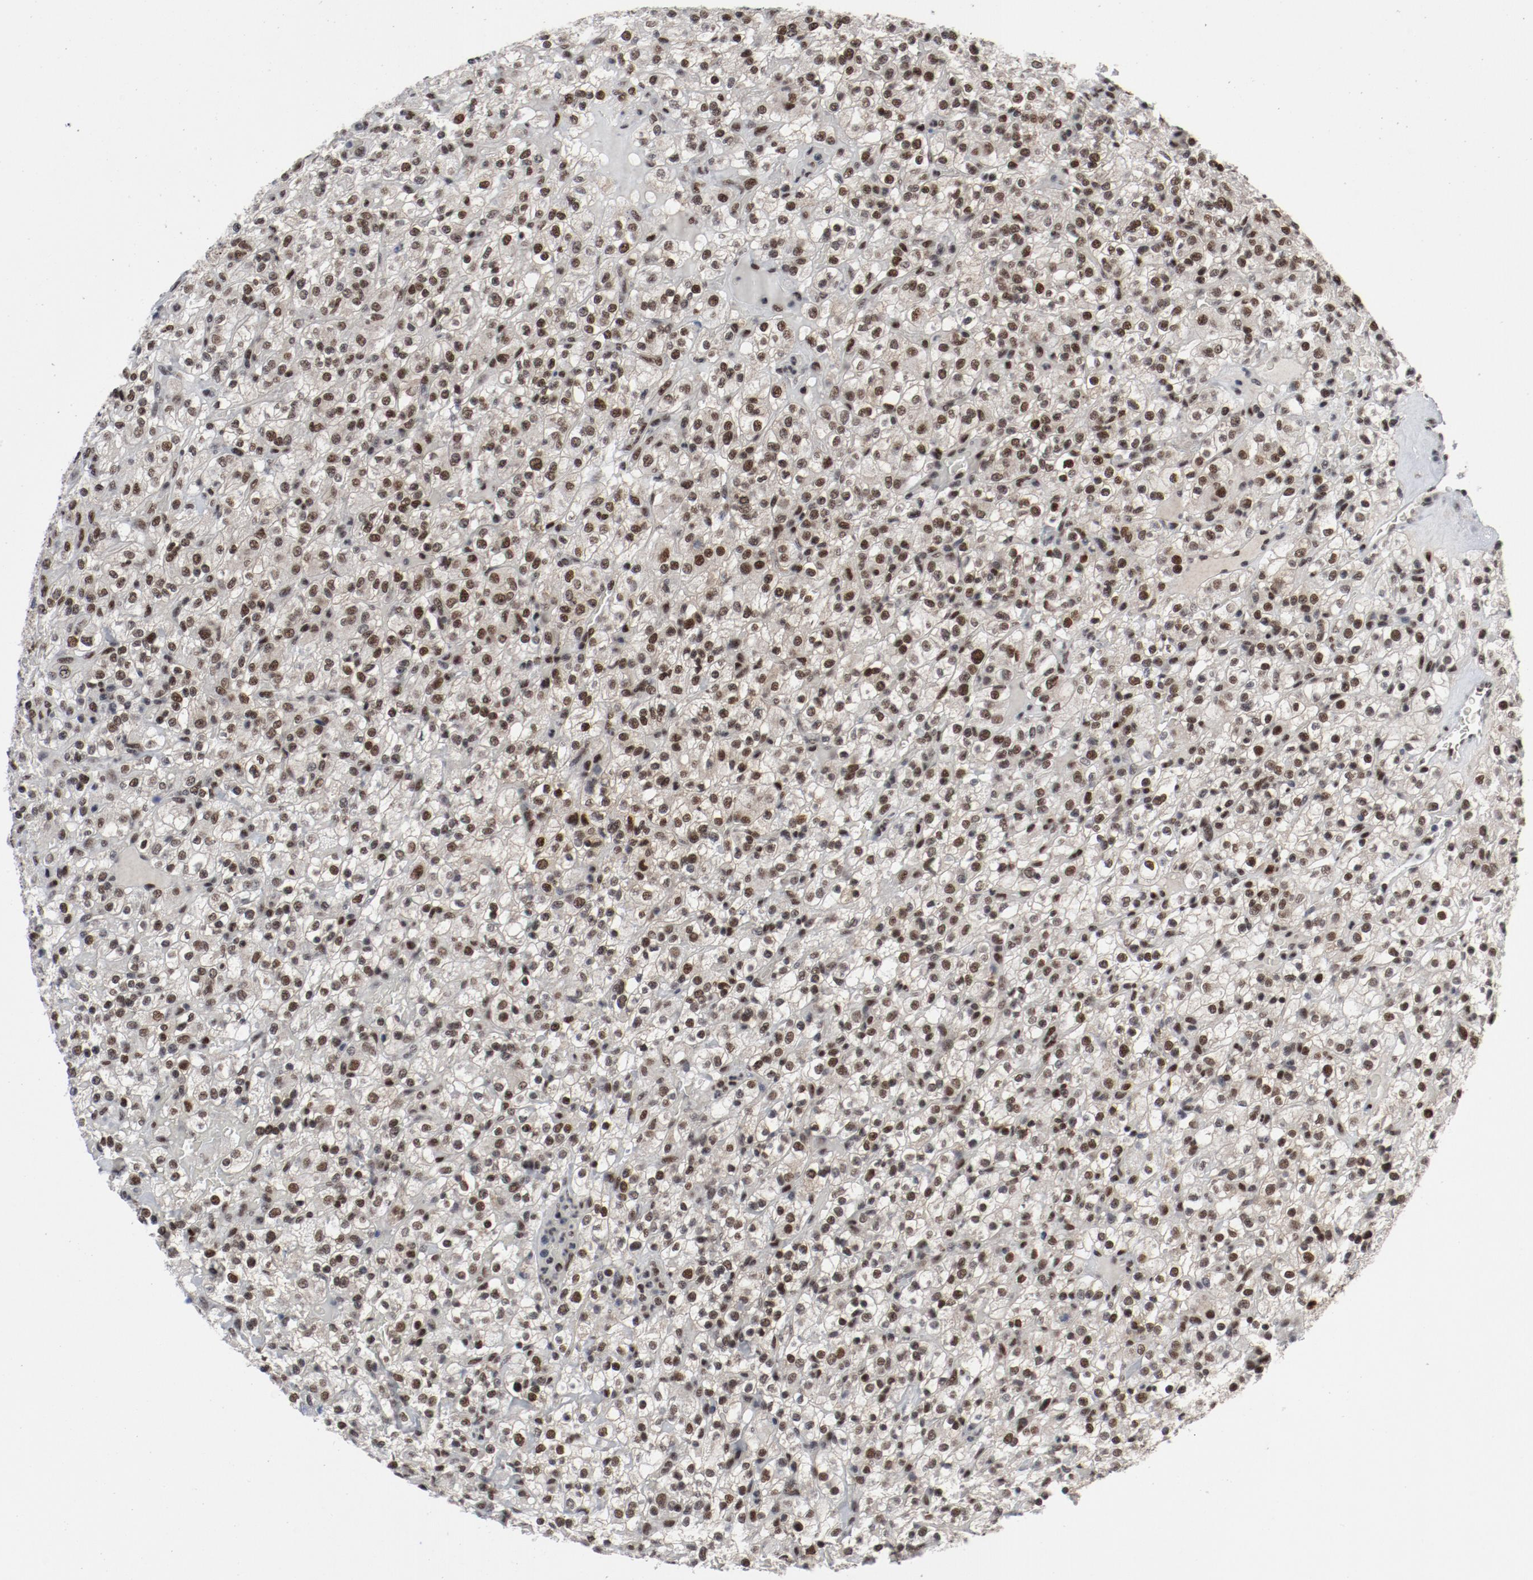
{"staining": {"intensity": "moderate", "quantity": ">75%", "location": "nuclear"}, "tissue": "renal cancer", "cell_type": "Tumor cells", "image_type": "cancer", "snomed": [{"axis": "morphology", "description": "Normal tissue, NOS"}, {"axis": "morphology", "description": "Adenocarcinoma, NOS"}, {"axis": "topography", "description": "Kidney"}], "caption": "The immunohistochemical stain highlights moderate nuclear expression in tumor cells of renal cancer (adenocarcinoma) tissue. (Stains: DAB in brown, nuclei in blue, Microscopy: brightfield microscopy at high magnification).", "gene": "JMJD6", "patient": {"sex": "female", "age": 72}}